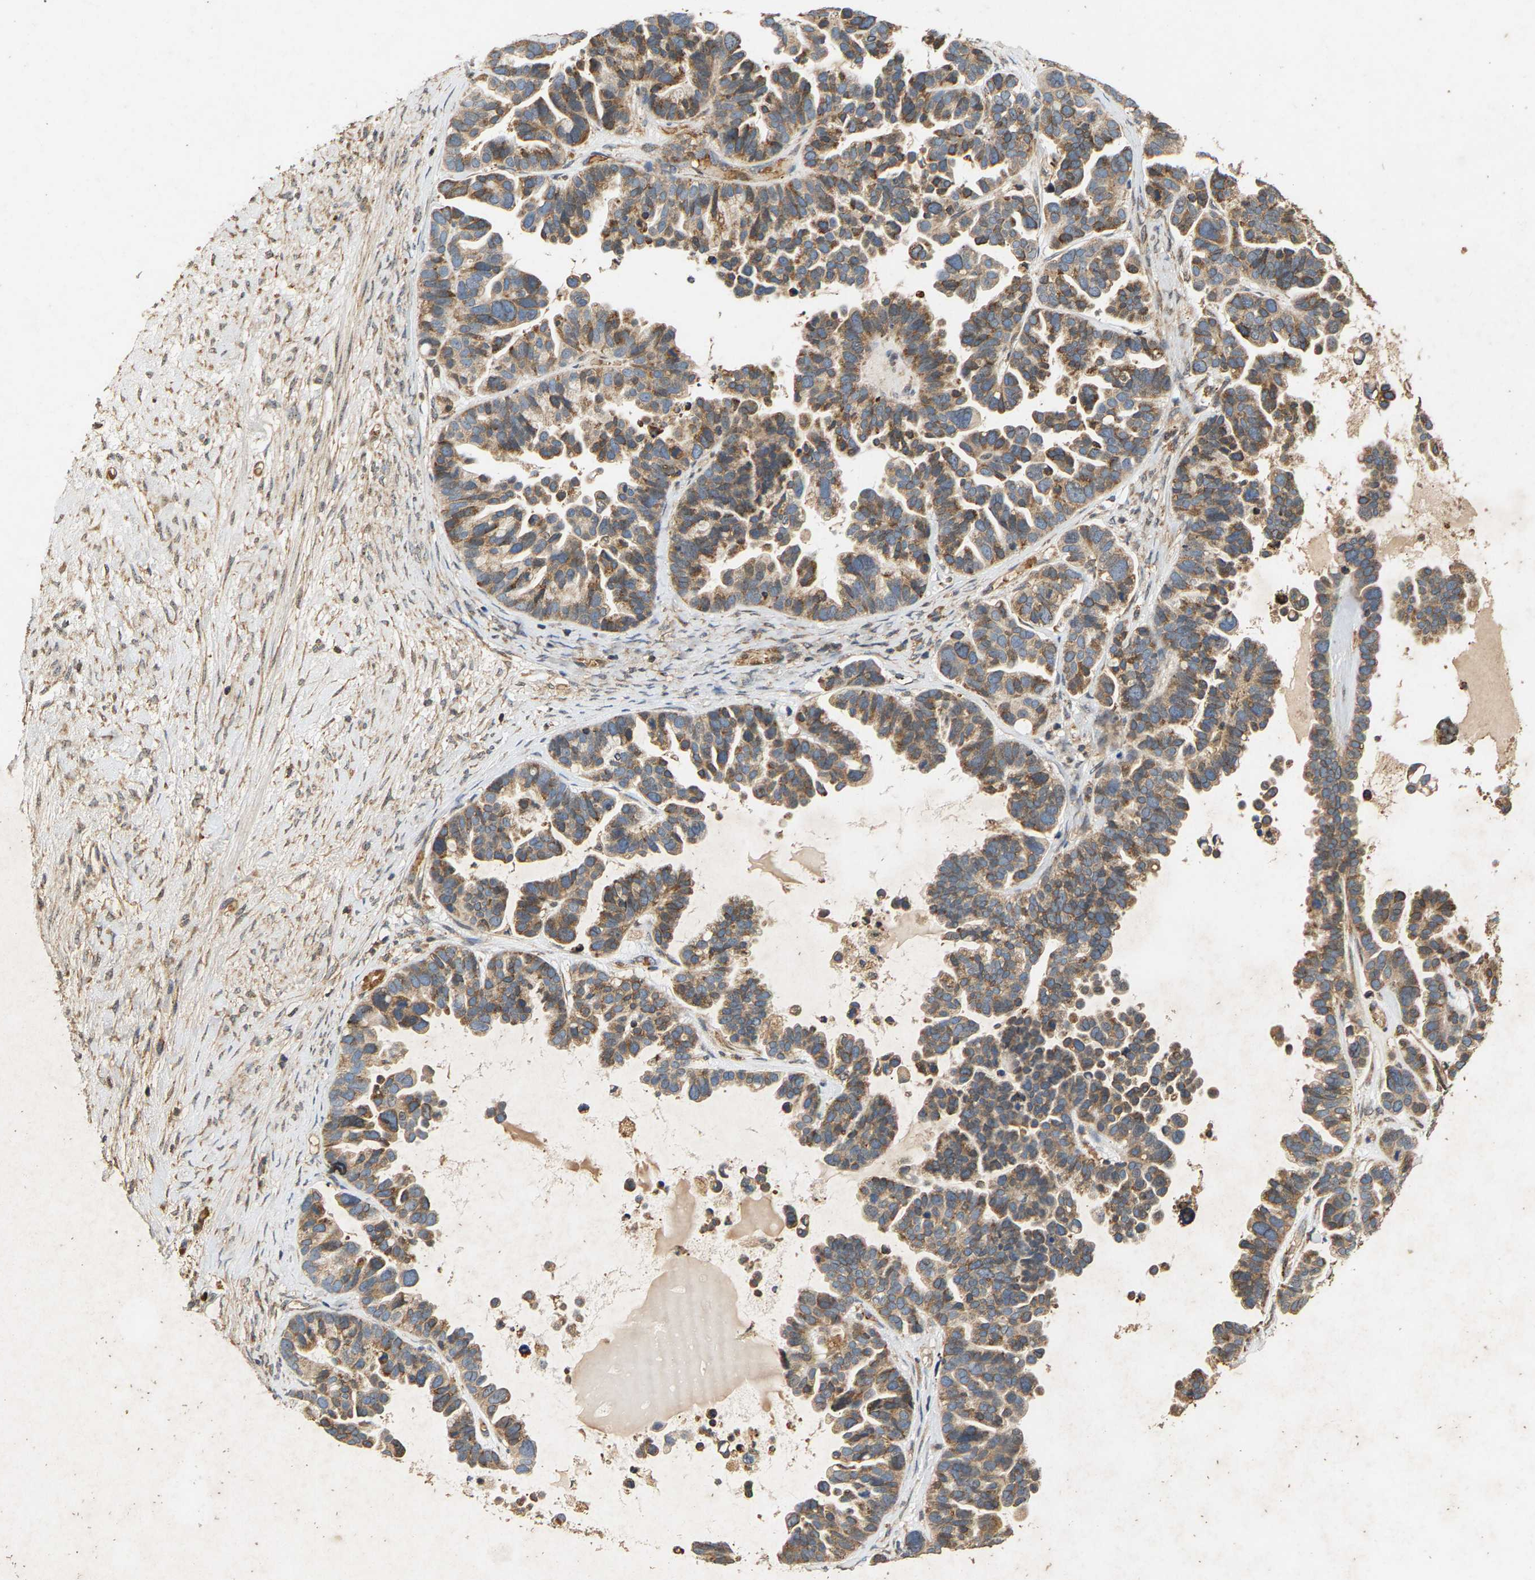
{"staining": {"intensity": "moderate", "quantity": ">75%", "location": "cytoplasmic/membranous"}, "tissue": "ovarian cancer", "cell_type": "Tumor cells", "image_type": "cancer", "snomed": [{"axis": "morphology", "description": "Cystadenocarcinoma, serous, NOS"}, {"axis": "topography", "description": "Ovary"}], "caption": "Tumor cells demonstrate medium levels of moderate cytoplasmic/membranous positivity in about >75% of cells in ovarian serous cystadenocarcinoma. The protein of interest is stained brown, and the nuclei are stained in blue (DAB (3,3'-diaminobenzidine) IHC with brightfield microscopy, high magnification).", "gene": "CIDEC", "patient": {"sex": "female", "age": 56}}